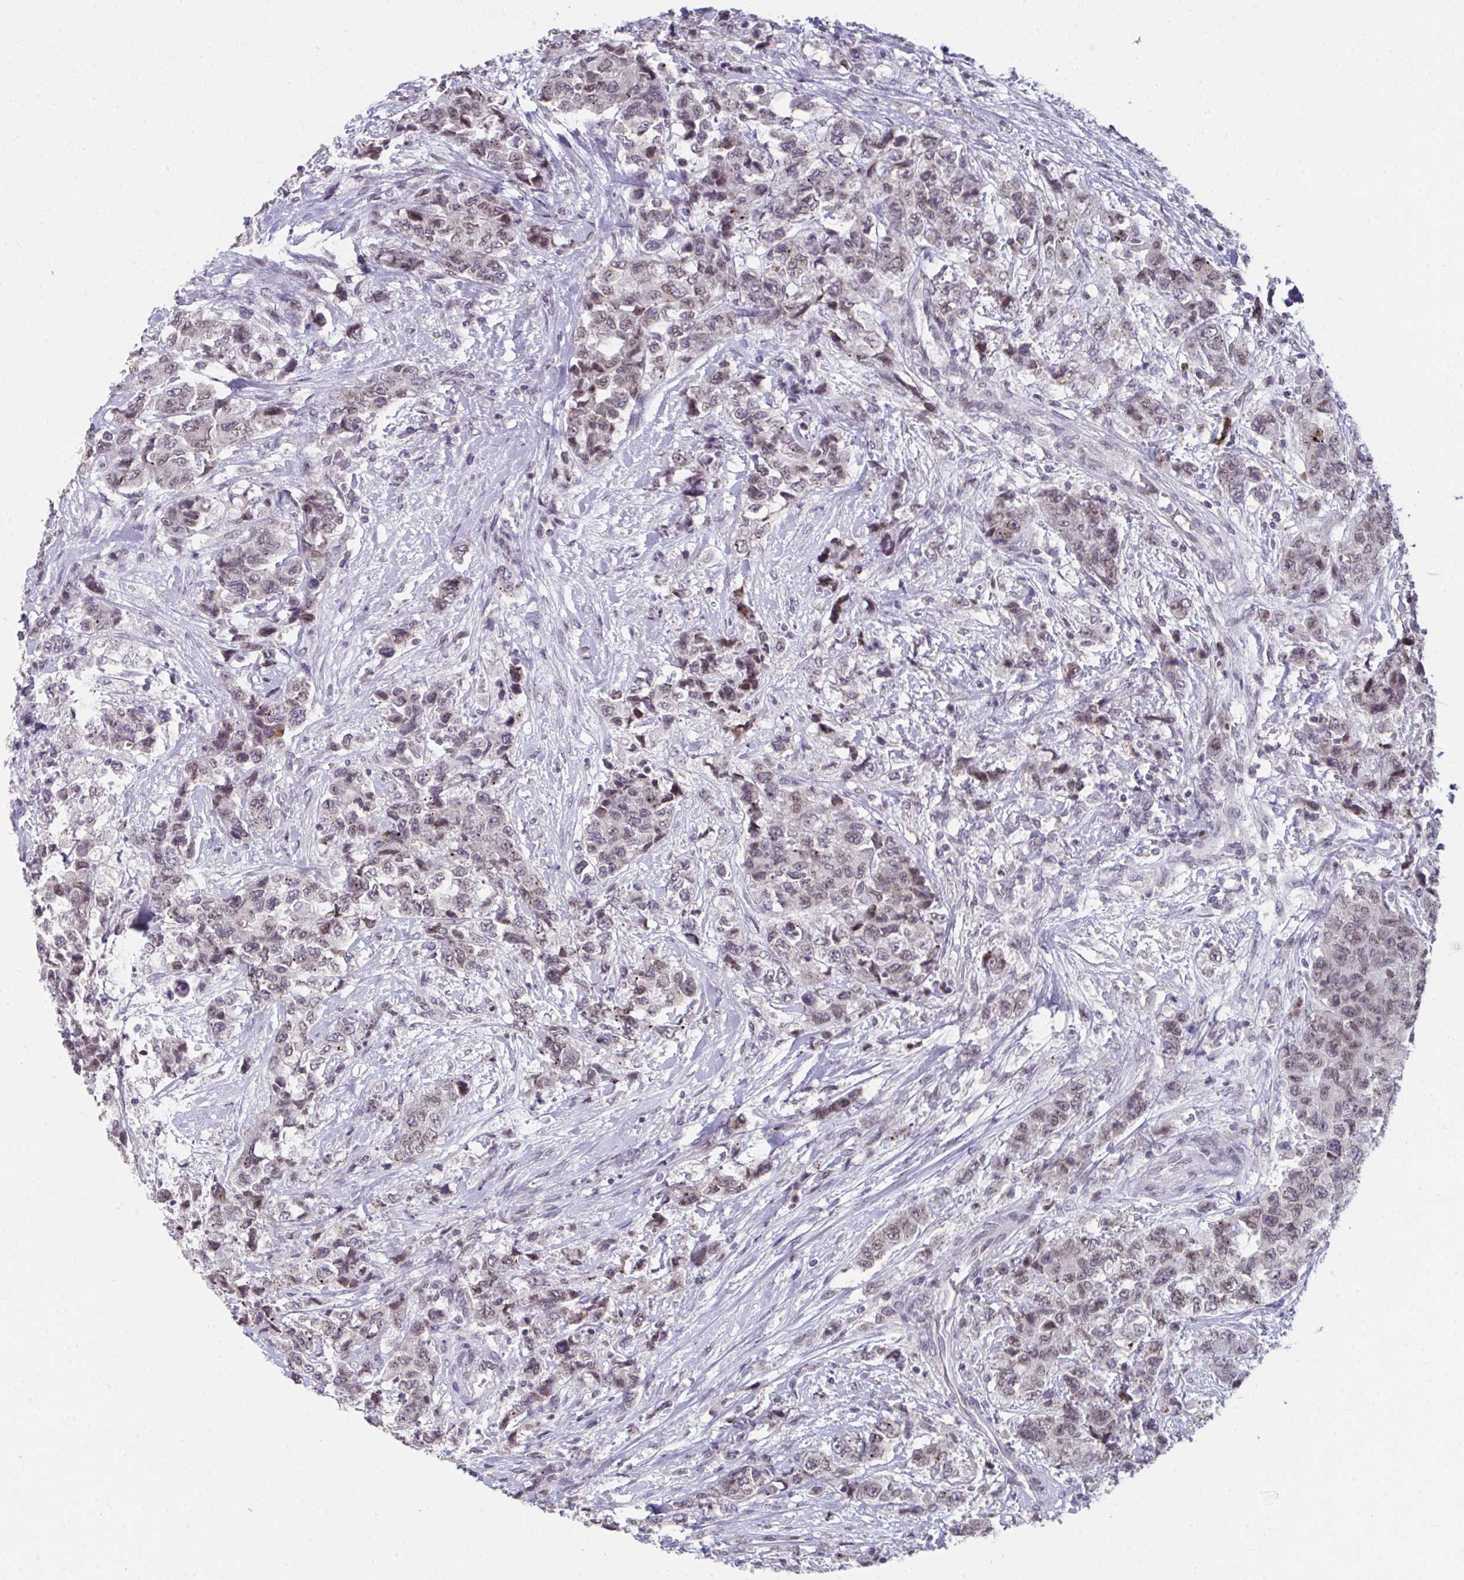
{"staining": {"intensity": "weak", "quantity": ">75%", "location": "nuclear"}, "tissue": "urothelial cancer", "cell_type": "Tumor cells", "image_type": "cancer", "snomed": [{"axis": "morphology", "description": "Urothelial carcinoma, High grade"}, {"axis": "topography", "description": "Urinary bladder"}], "caption": "There is low levels of weak nuclear staining in tumor cells of urothelial carcinoma (high-grade), as demonstrated by immunohistochemical staining (brown color).", "gene": "NUP133", "patient": {"sex": "female", "age": 78}}